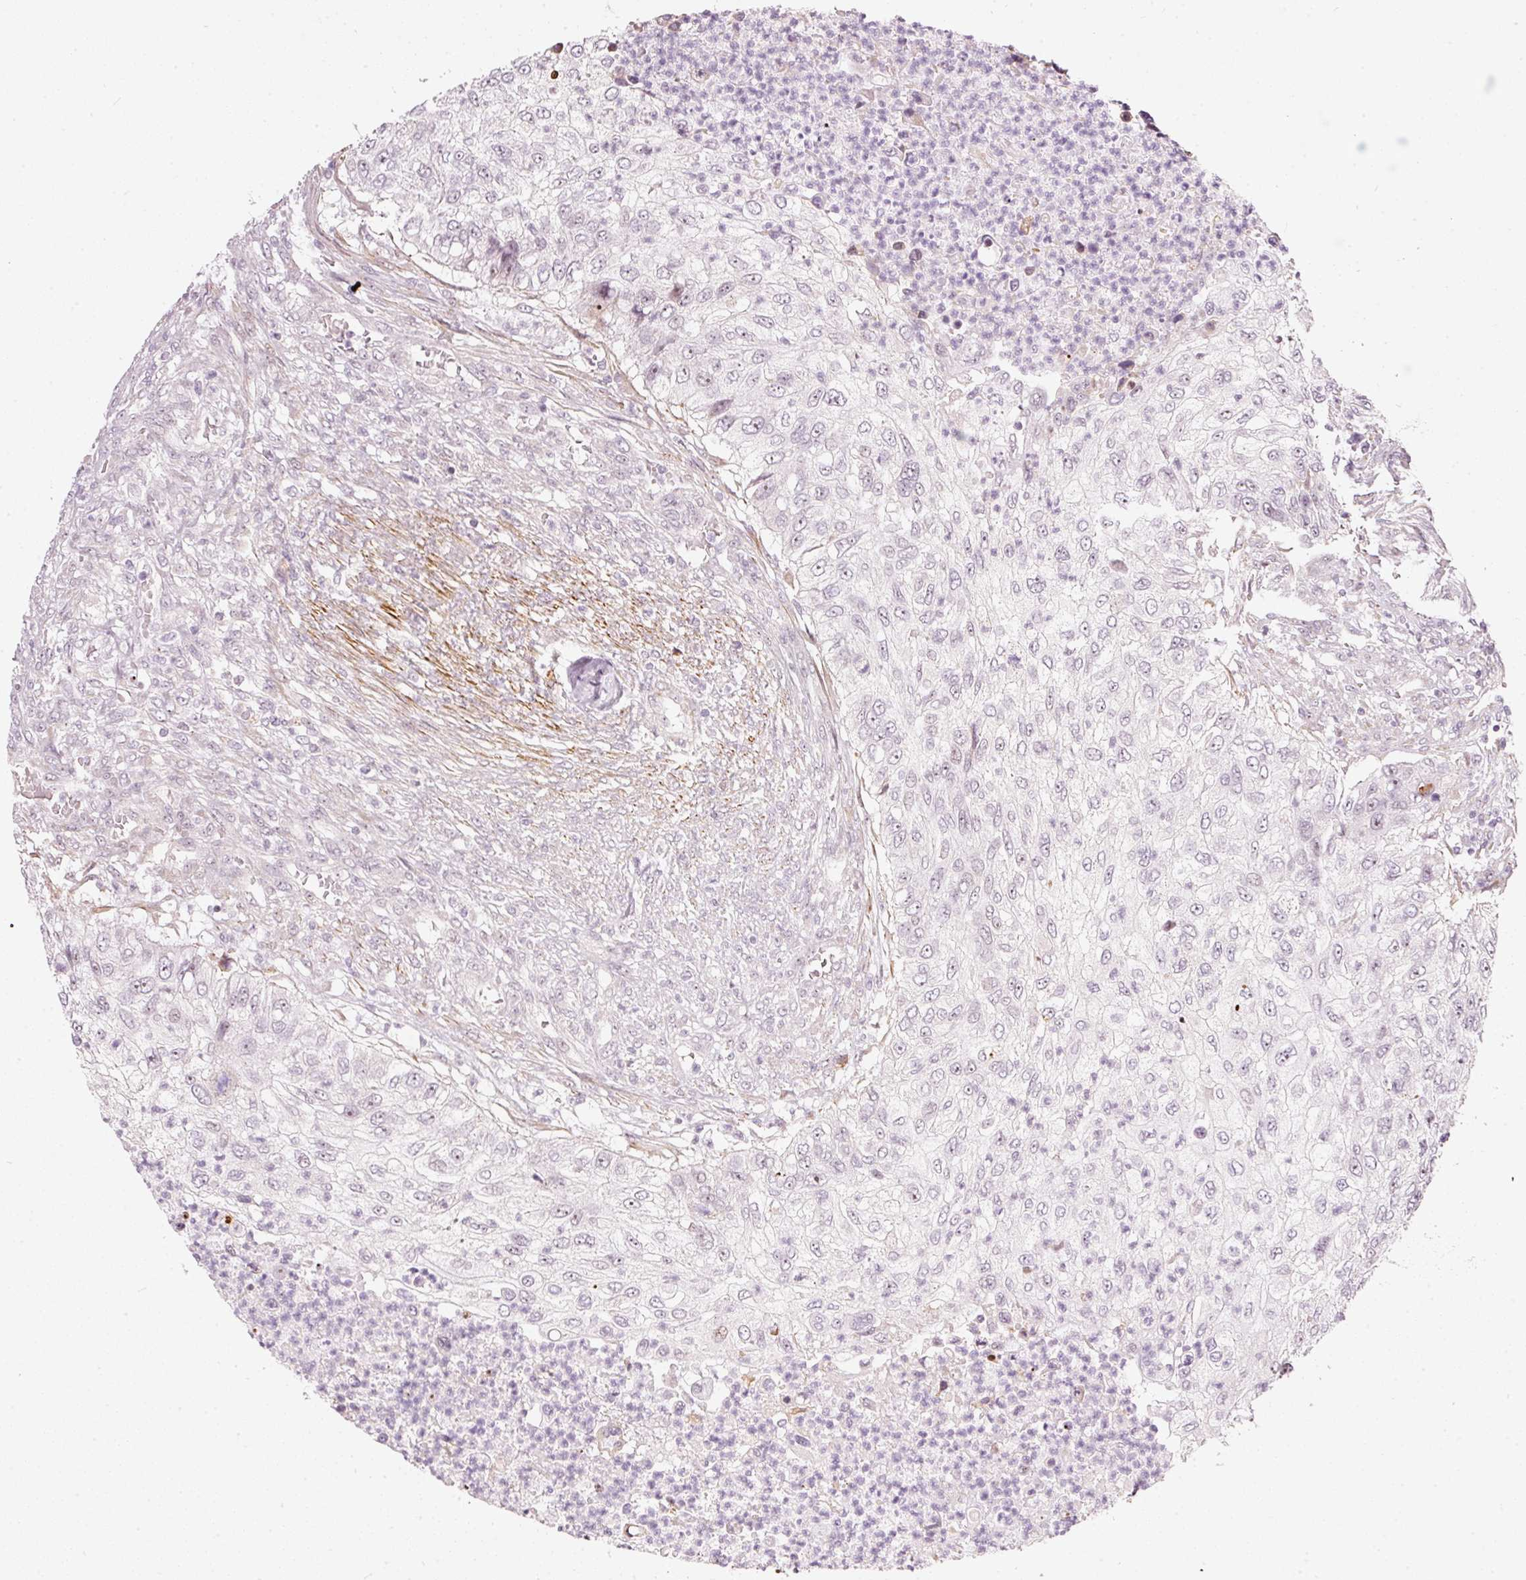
{"staining": {"intensity": "negative", "quantity": "none", "location": "none"}, "tissue": "urothelial cancer", "cell_type": "Tumor cells", "image_type": "cancer", "snomed": [{"axis": "morphology", "description": "Urothelial carcinoma, High grade"}, {"axis": "topography", "description": "Urinary bladder"}], "caption": "High power microscopy image of an immunohistochemistry histopathology image of urothelial cancer, revealing no significant staining in tumor cells.", "gene": "MXRA8", "patient": {"sex": "female", "age": 60}}